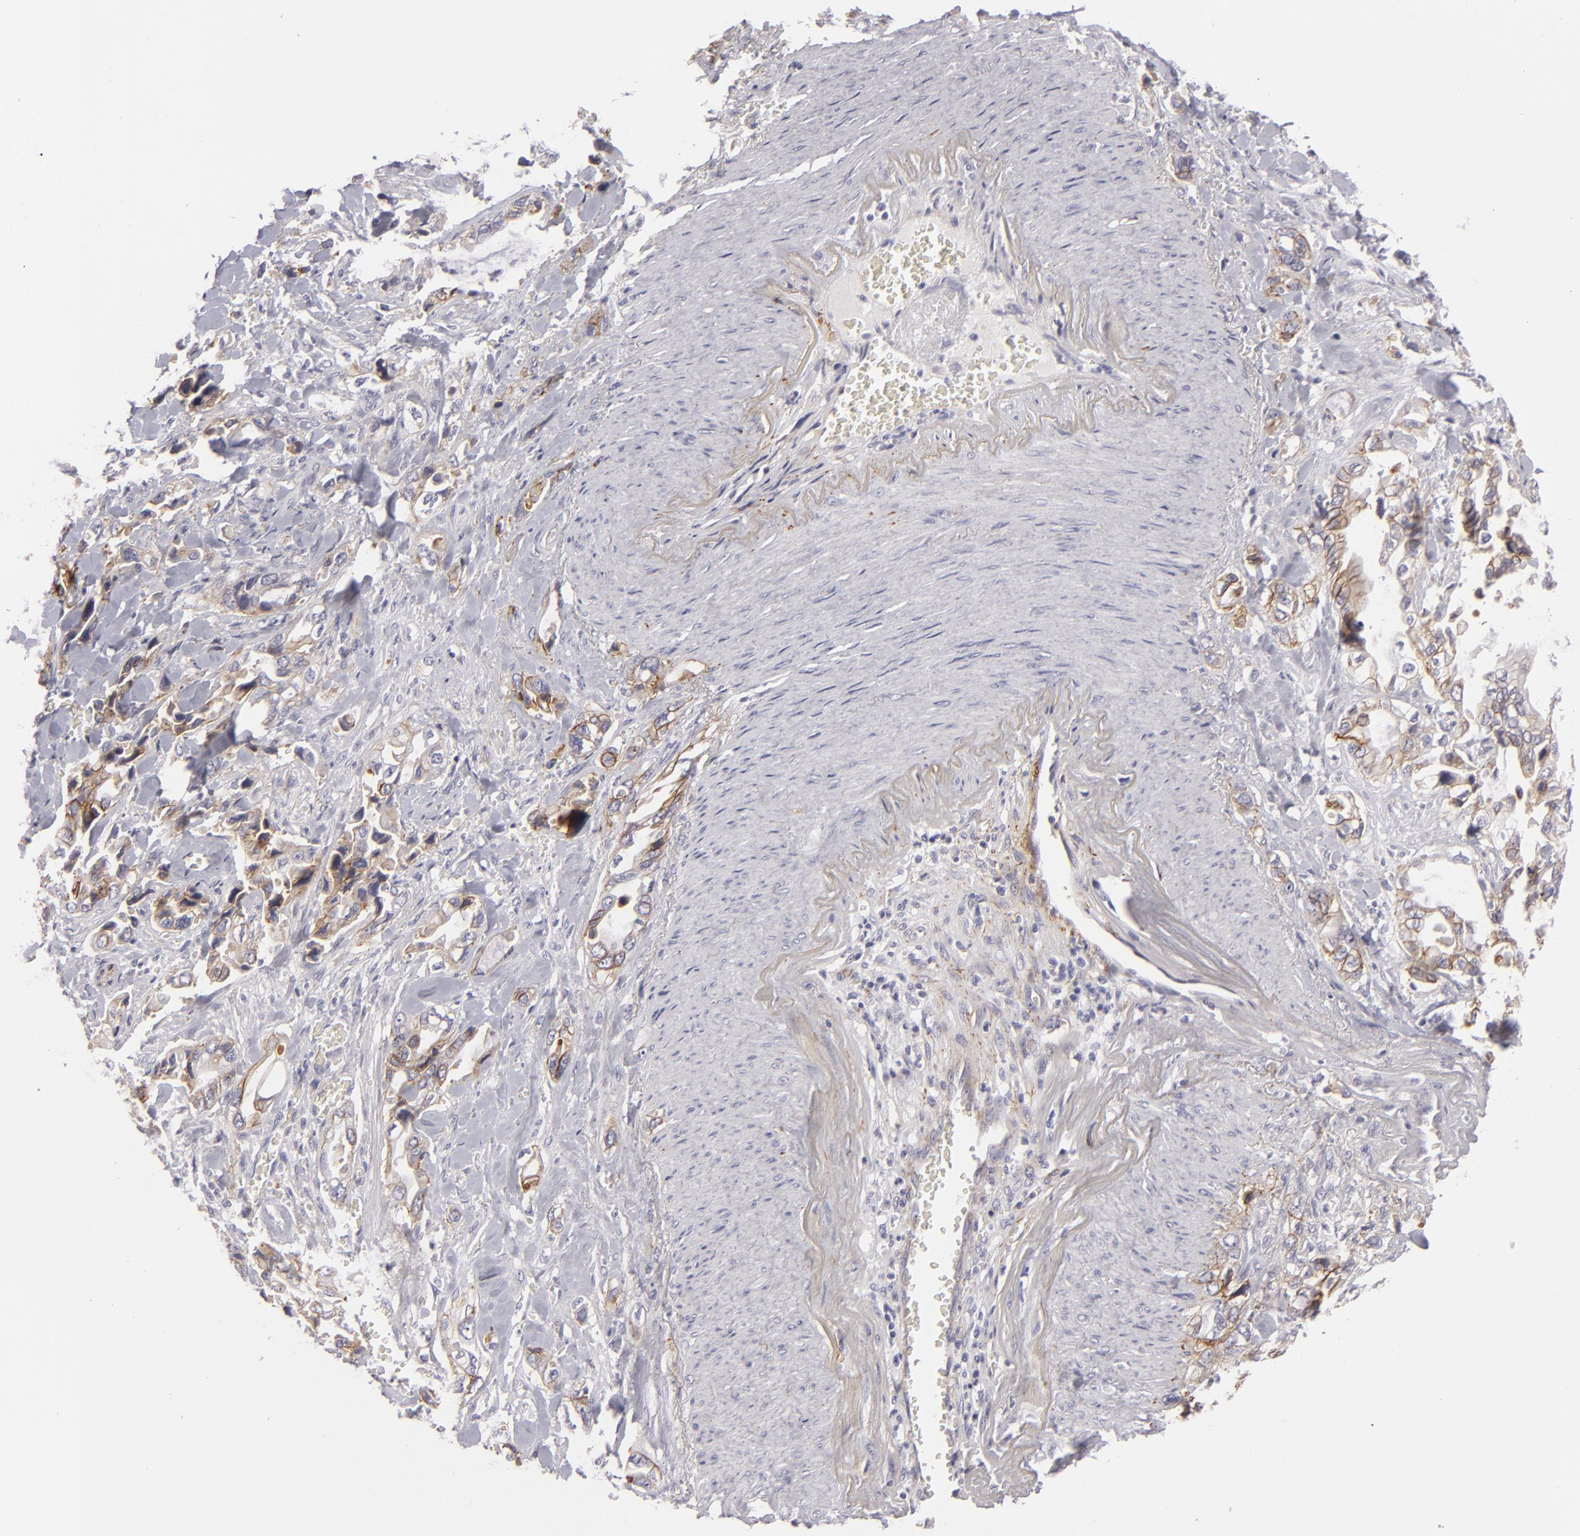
{"staining": {"intensity": "moderate", "quantity": "25%-75%", "location": "cytoplasmic/membranous"}, "tissue": "pancreatic cancer", "cell_type": "Tumor cells", "image_type": "cancer", "snomed": [{"axis": "morphology", "description": "Adenocarcinoma, NOS"}, {"axis": "topography", "description": "Pancreas"}], "caption": "Immunohistochemical staining of human pancreatic cancer exhibits medium levels of moderate cytoplasmic/membranous staining in about 25%-75% of tumor cells.", "gene": "ALCAM", "patient": {"sex": "male", "age": 69}}